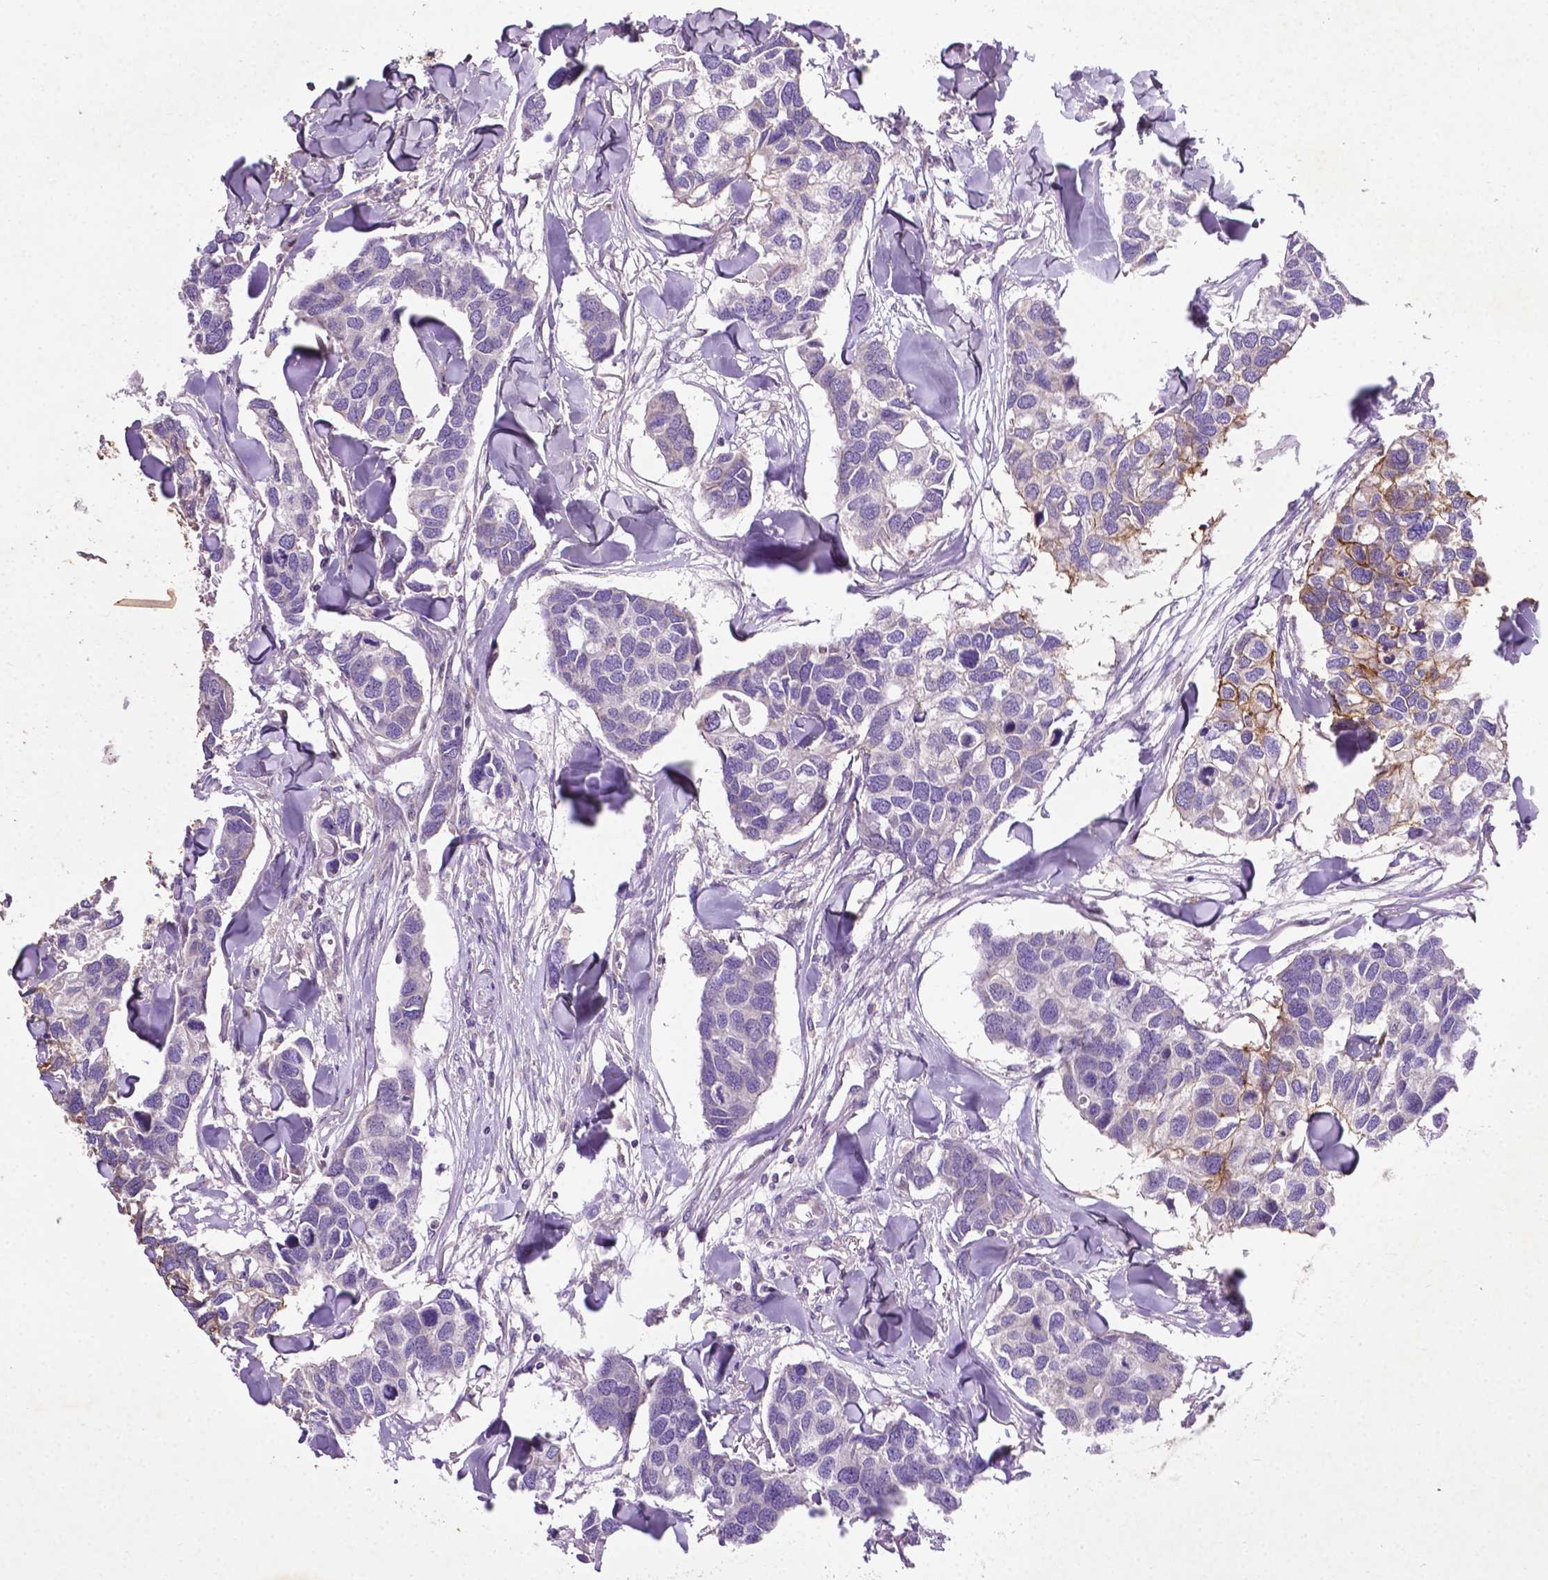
{"staining": {"intensity": "moderate", "quantity": "<25%", "location": "cytoplasmic/membranous"}, "tissue": "breast cancer", "cell_type": "Tumor cells", "image_type": "cancer", "snomed": [{"axis": "morphology", "description": "Duct carcinoma"}, {"axis": "topography", "description": "Breast"}], "caption": "Moderate cytoplasmic/membranous protein expression is seen in approximately <25% of tumor cells in breast intraductal carcinoma. The protein is stained brown, and the nuclei are stained in blue (DAB (3,3'-diaminobenzidine) IHC with brightfield microscopy, high magnification).", "gene": "SPNS2", "patient": {"sex": "female", "age": 83}}